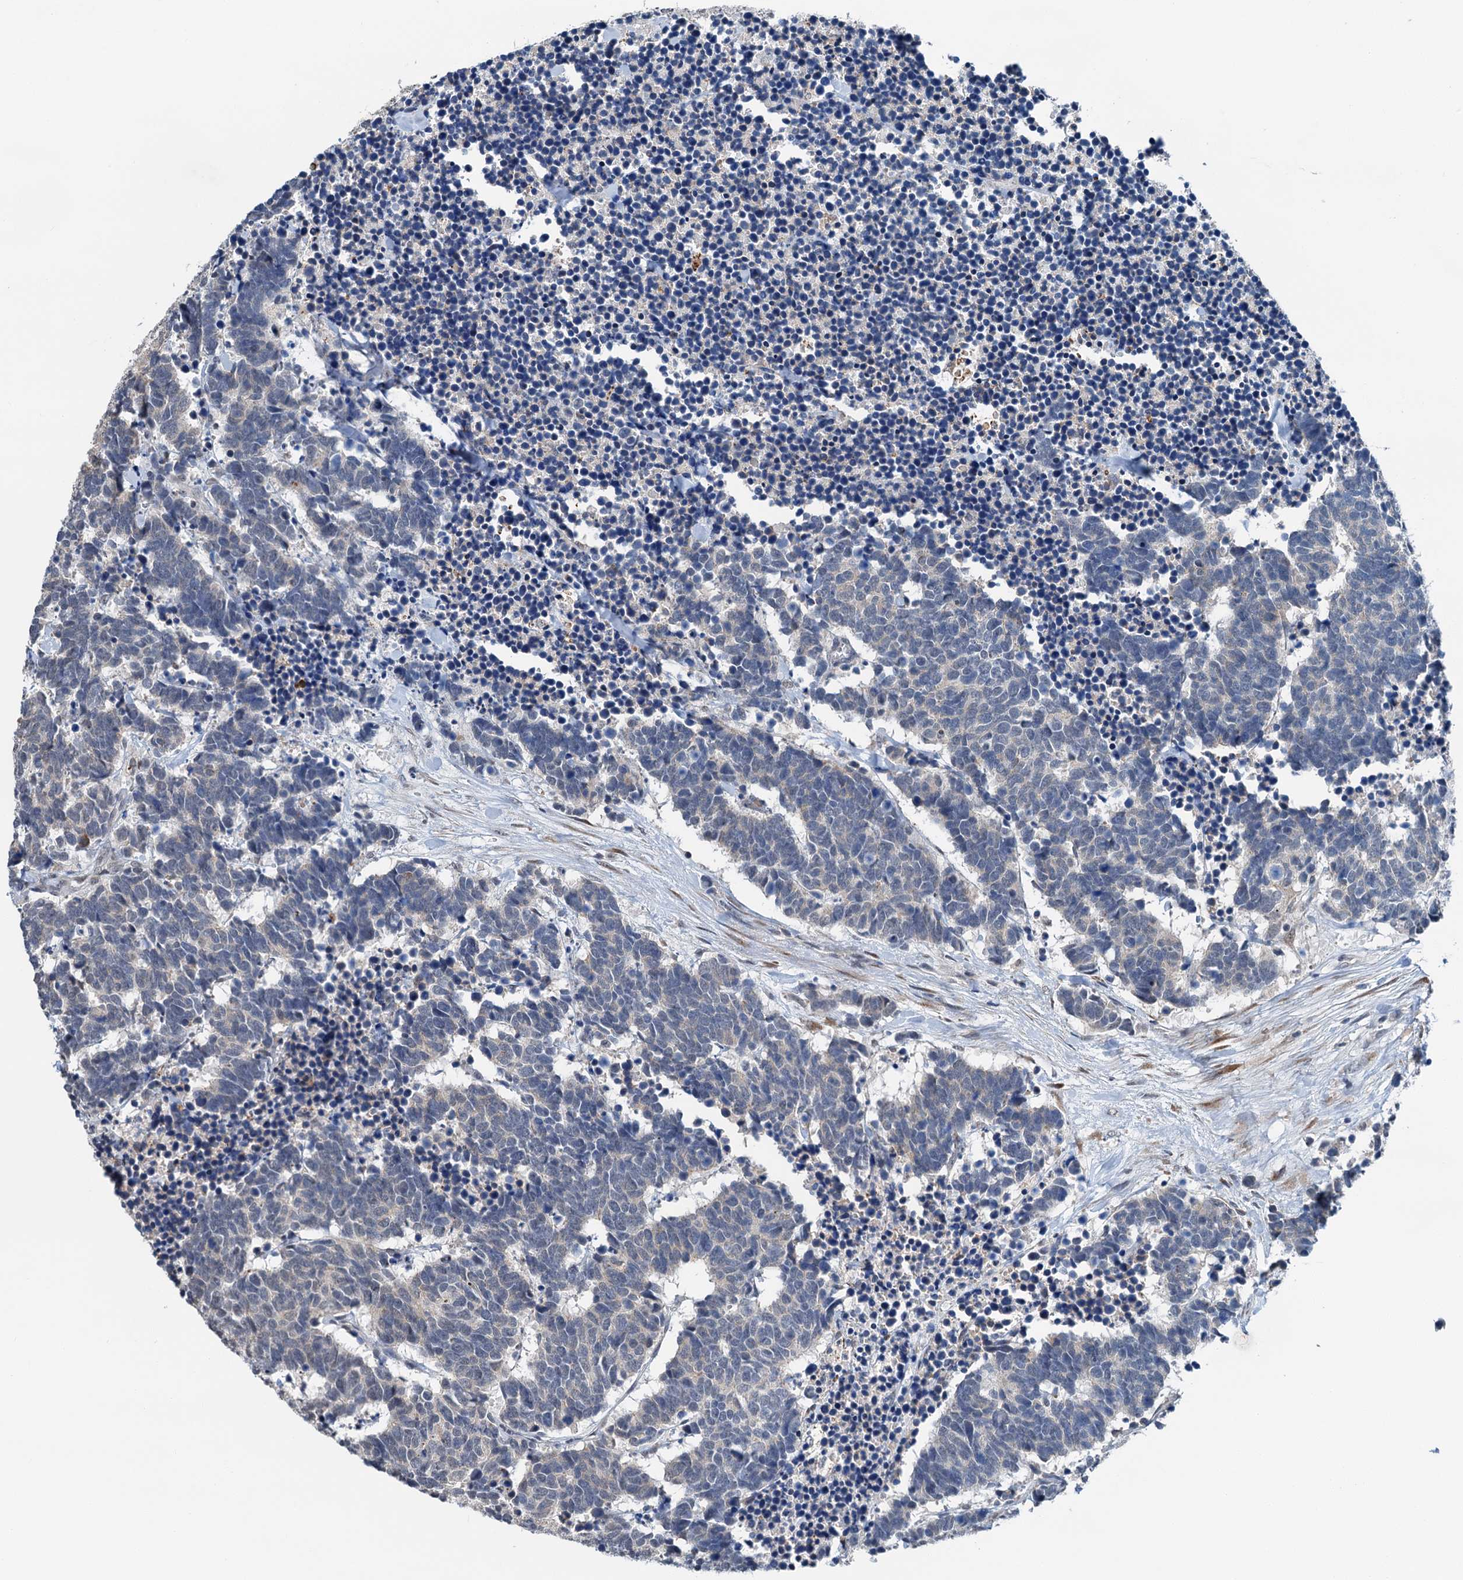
{"staining": {"intensity": "negative", "quantity": "none", "location": "none"}, "tissue": "carcinoid", "cell_type": "Tumor cells", "image_type": "cancer", "snomed": [{"axis": "morphology", "description": "Carcinoma, NOS"}, {"axis": "morphology", "description": "Carcinoid, malignant, NOS"}, {"axis": "topography", "description": "Urinary bladder"}], "caption": "DAB immunohistochemical staining of carcinoid reveals no significant positivity in tumor cells.", "gene": "SHLD1", "patient": {"sex": "male", "age": 57}}